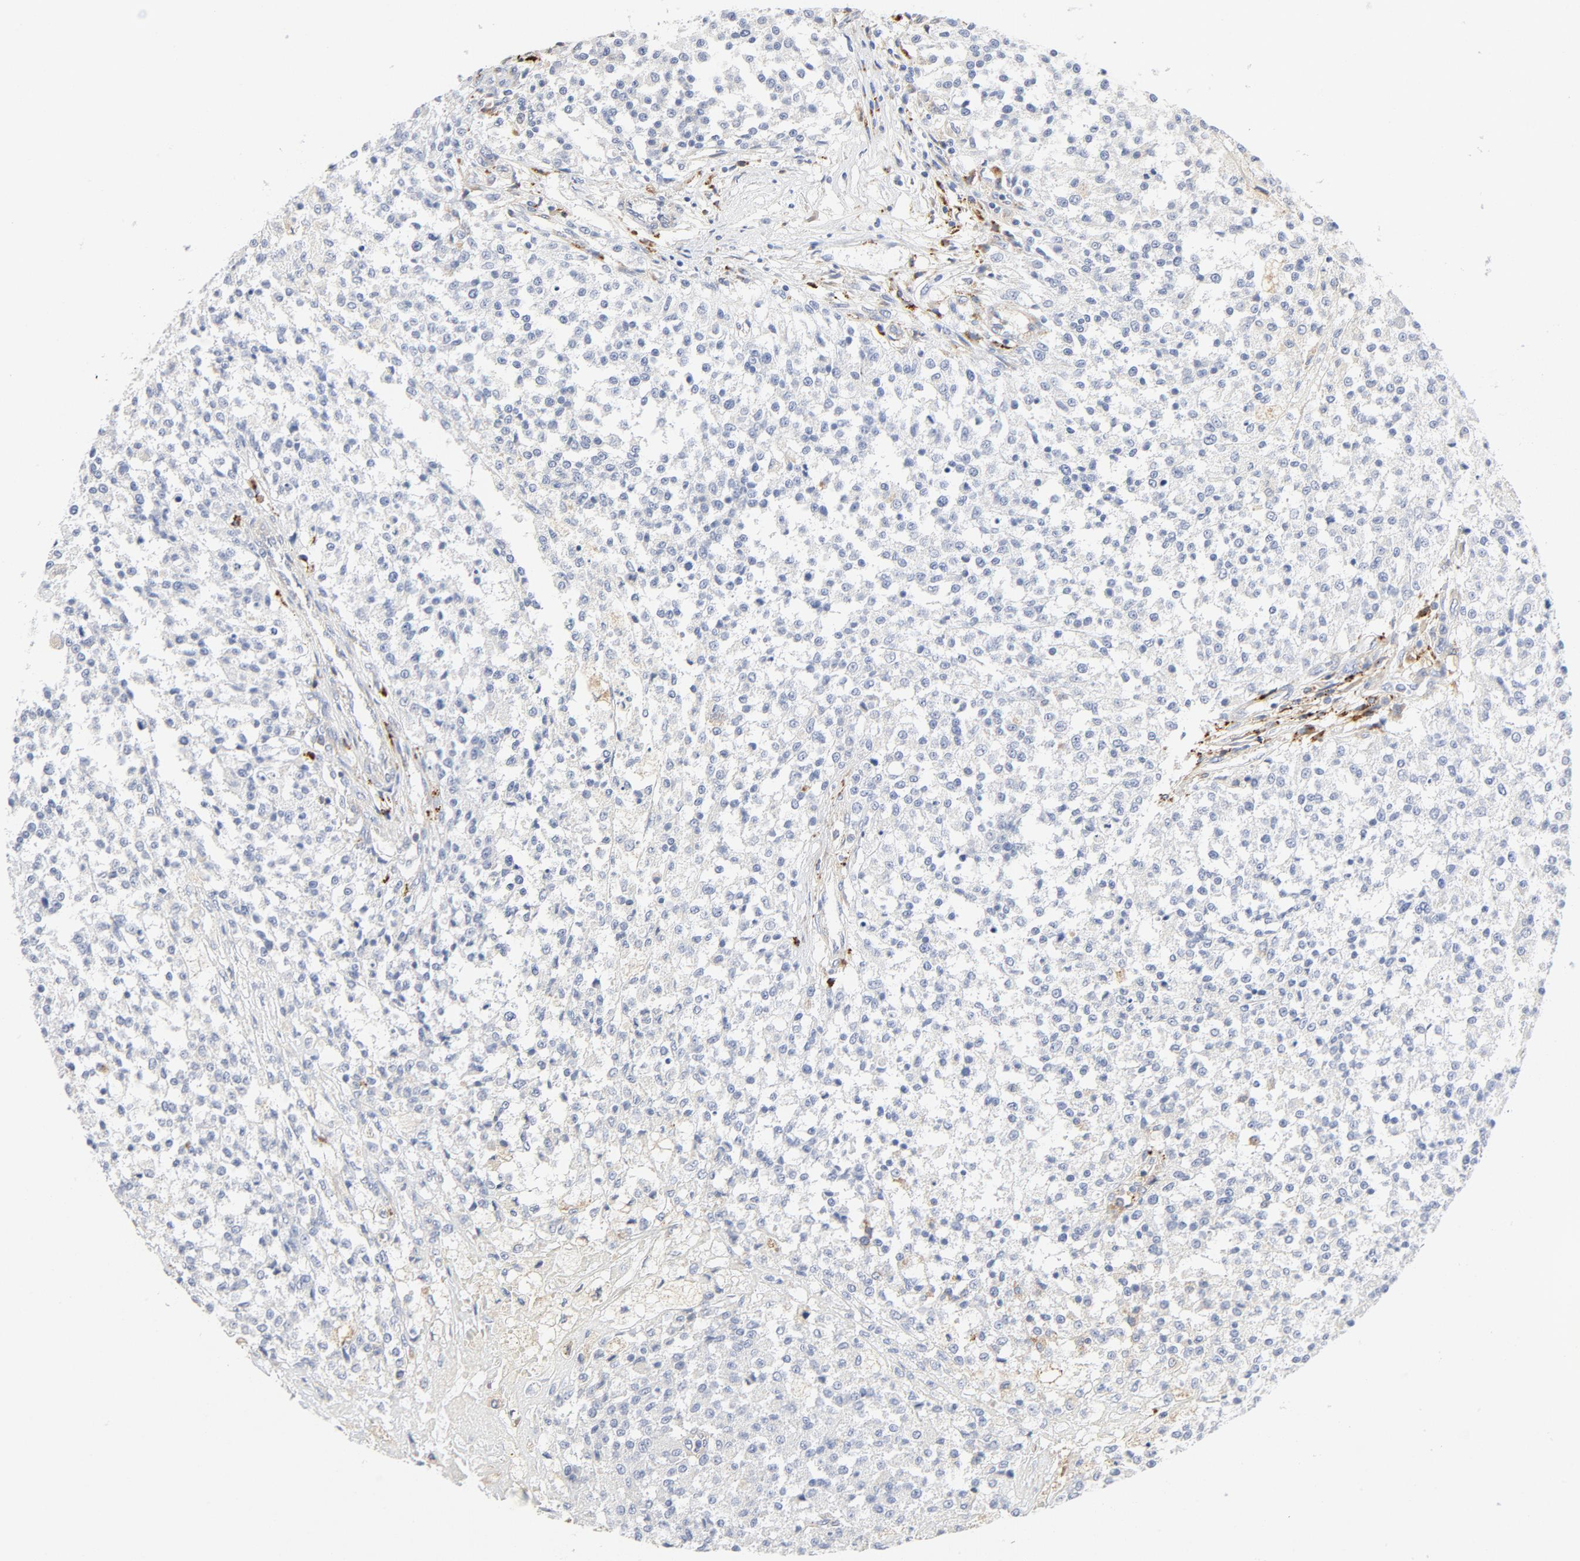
{"staining": {"intensity": "negative", "quantity": "none", "location": "none"}, "tissue": "testis cancer", "cell_type": "Tumor cells", "image_type": "cancer", "snomed": [{"axis": "morphology", "description": "Seminoma, NOS"}, {"axis": "topography", "description": "Testis"}], "caption": "Image shows no protein expression in tumor cells of testis cancer (seminoma) tissue.", "gene": "MAGEB17", "patient": {"sex": "male", "age": 59}}